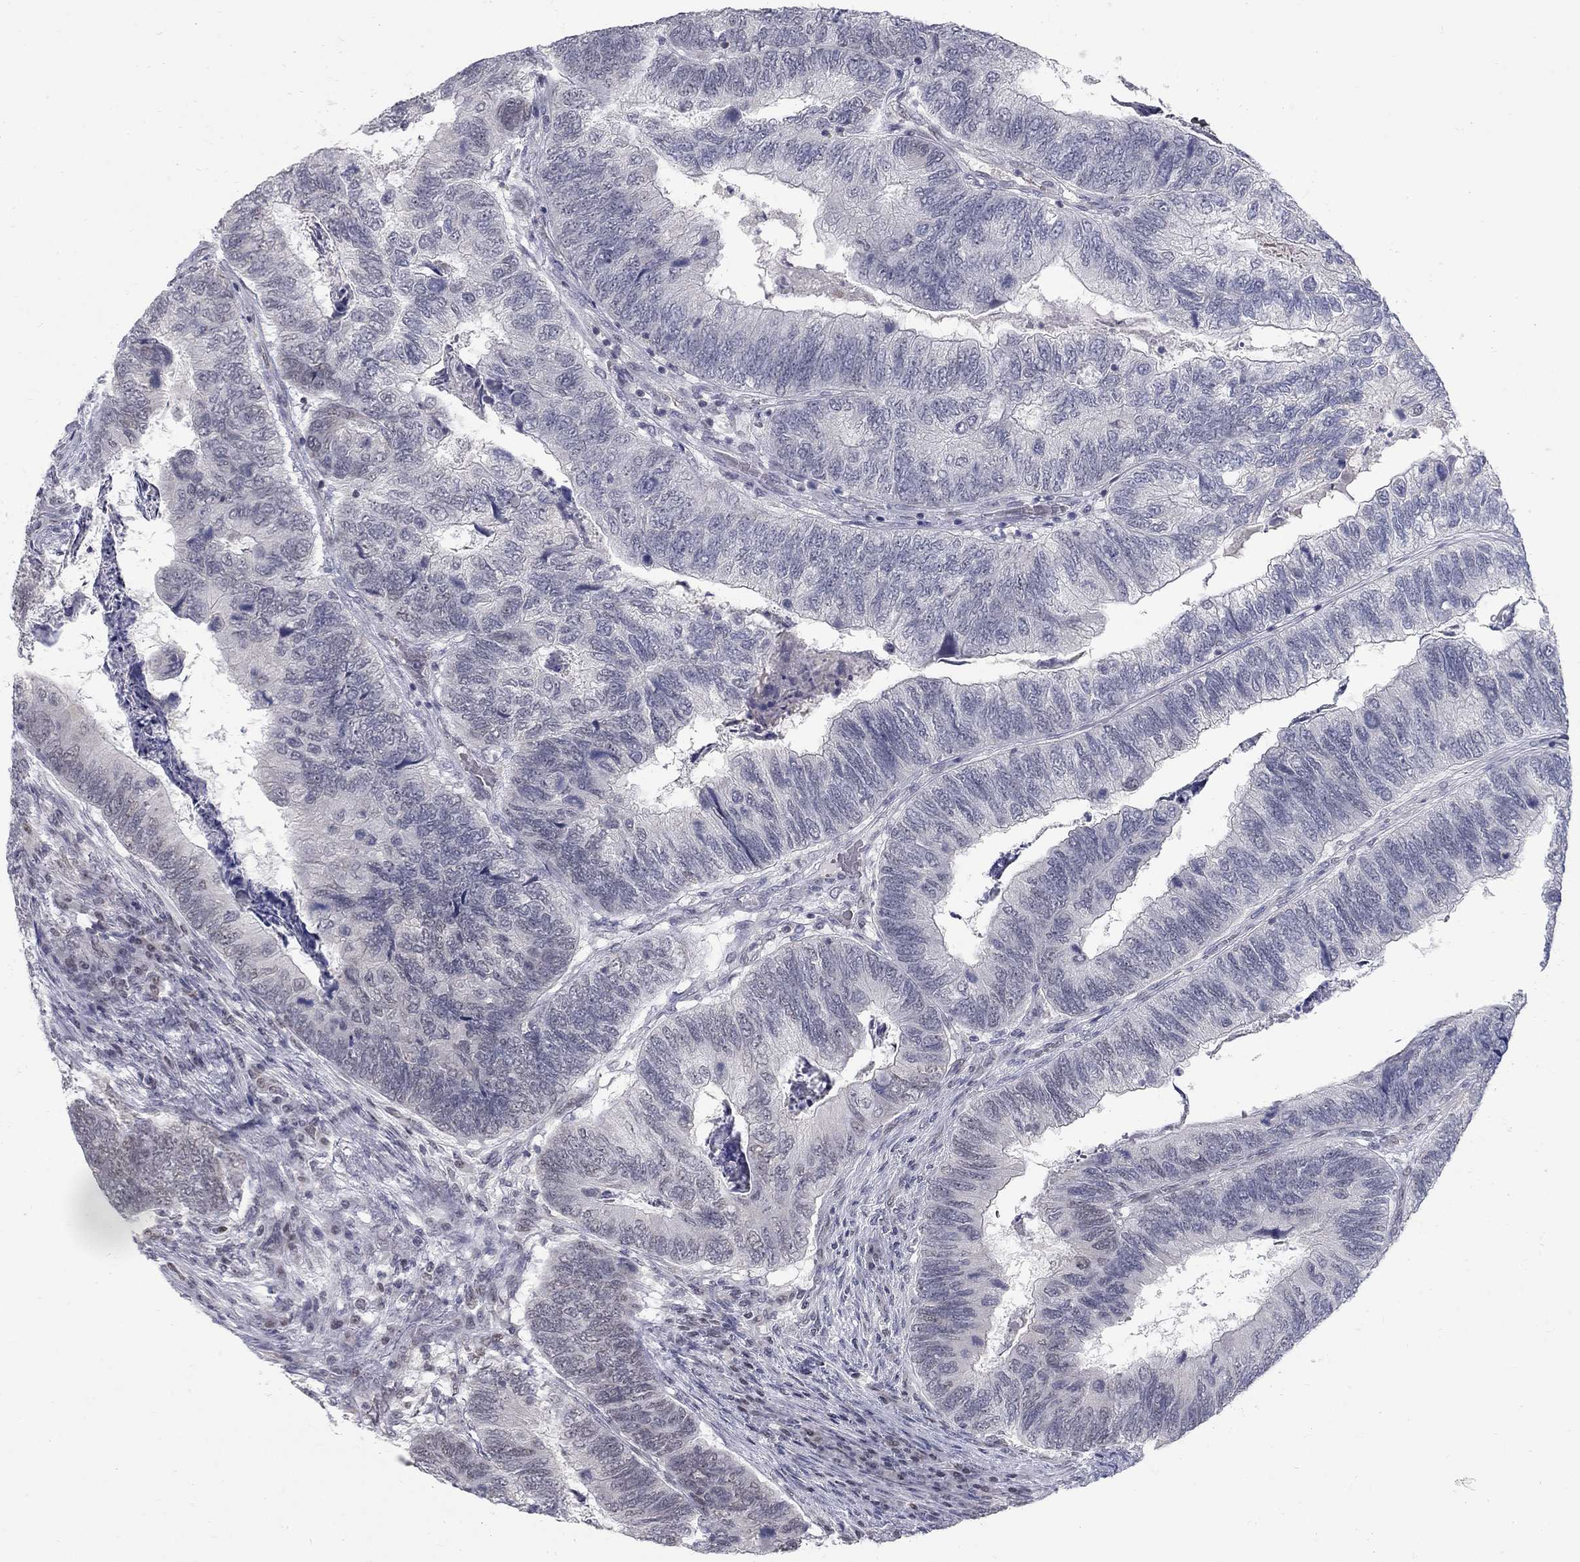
{"staining": {"intensity": "negative", "quantity": "none", "location": "none"}, "tissue": "colorectal cancer", "cell_type": "Tumor cells", "image_type": "cancer", "snomed": [{"axis": "morphology", "description": "Adenocarcinoma, NOS"}, {"axis": "topography", "description": "Colon"}], "caption": "Micrograph shows no significant protein staining in tumor cells of adenocarcinoma (colorectal).", "gene": "GCFC2", "patient": {"sex": "female", "age": 67}}